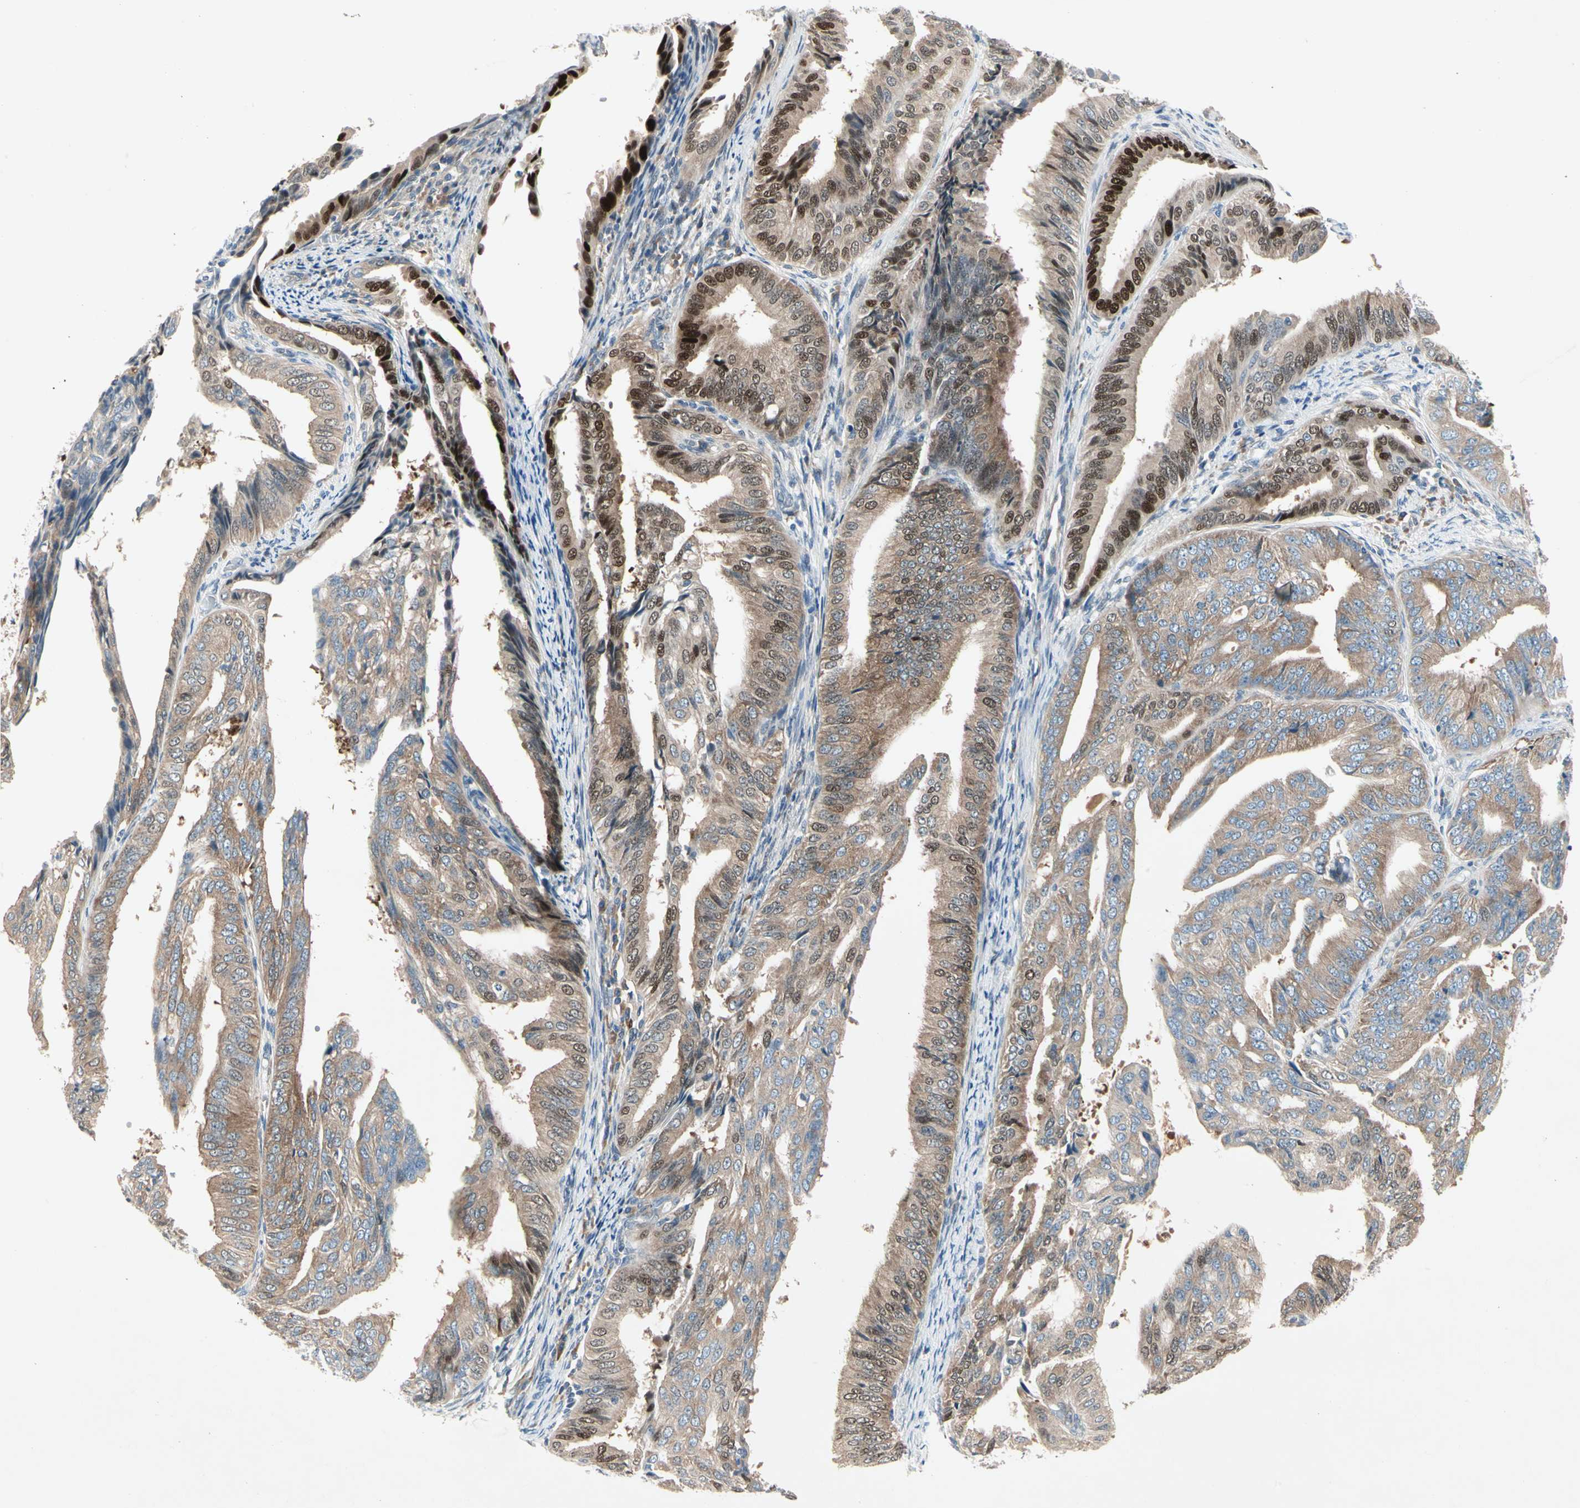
{"staining": {"intensity": "strong", "quantity": ">75%", "location": "cytoplasmic/membranous,nuclear"}, "tissue": "endometrial cancer", "cell_type": "Tumor cells", "image_type": "cancer", "snomed": [{"axis": "morphology", "description": "Adenocarcinoma, NOS"}, {"axis": "topography", "description": "Endometrium"}], "caption": "This micrograph reveals immunohistochemistry staining of adenocarcinoma (endometrial), with high strong cytoplasmic/membranous and nuclear staining in about >75% of tumor cells.", "gene": "IL1R1", "patient": {"sex": "female", "age": 58}}